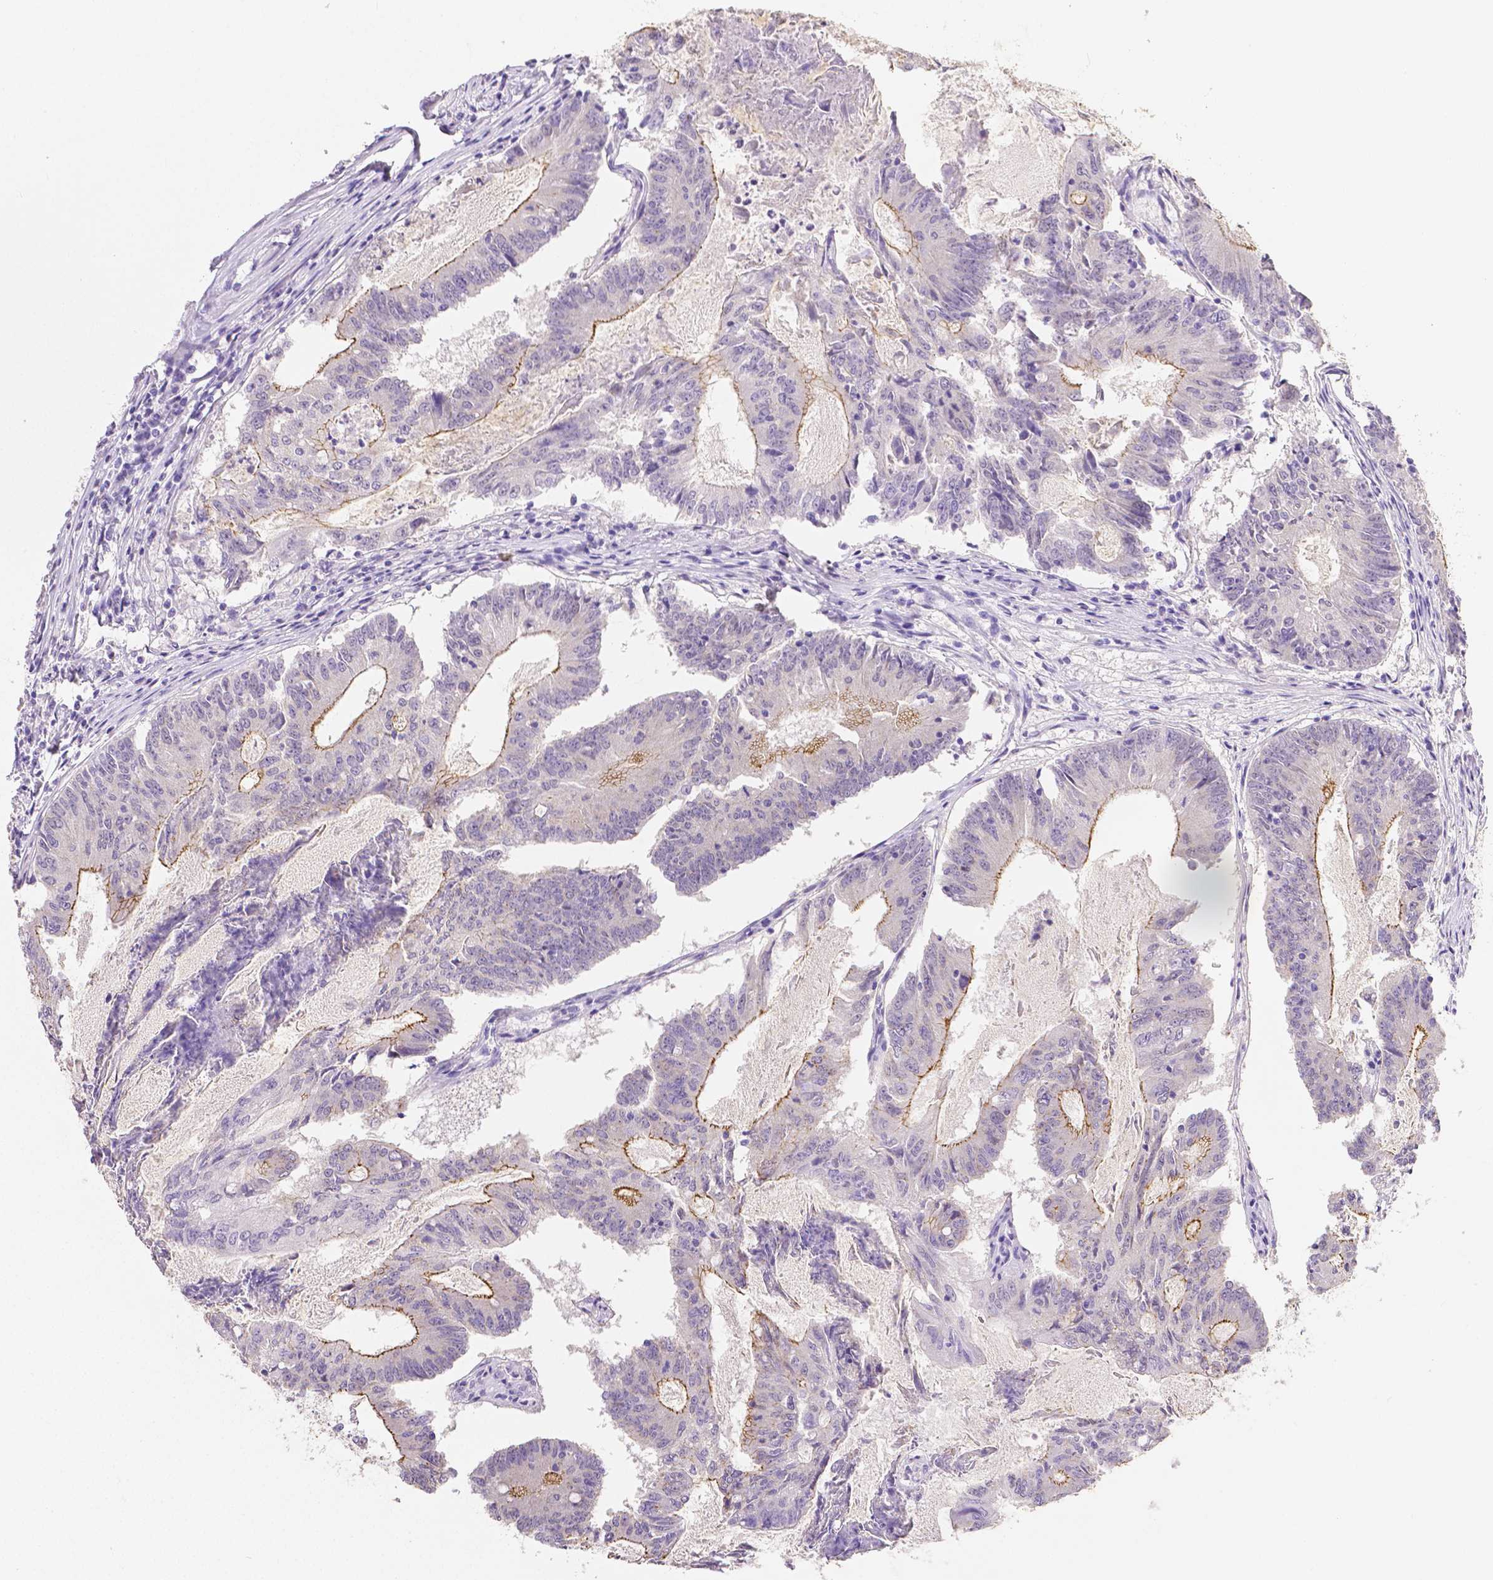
{"staining": {"intensity": "moderate", "quantity": "25%-75%", "location": "cytoplasmic/membranous"}, "tissue": "colorectal cancer", "cell_type": "Tumor cells", "image_type": "cancer", "snomed": [{"axis": "morphology", "description": "Adenocarcinoma, NOS"}, {"axis": "topography", "description": "Colon"}], "caption": "Protein staining reveals moderate cytoplasmic/membranous staining in about 25%-75% of tumor cells in colorectal cancer.", "gene": "OCLN", "patient": {"sex": "female", "age": 70}}